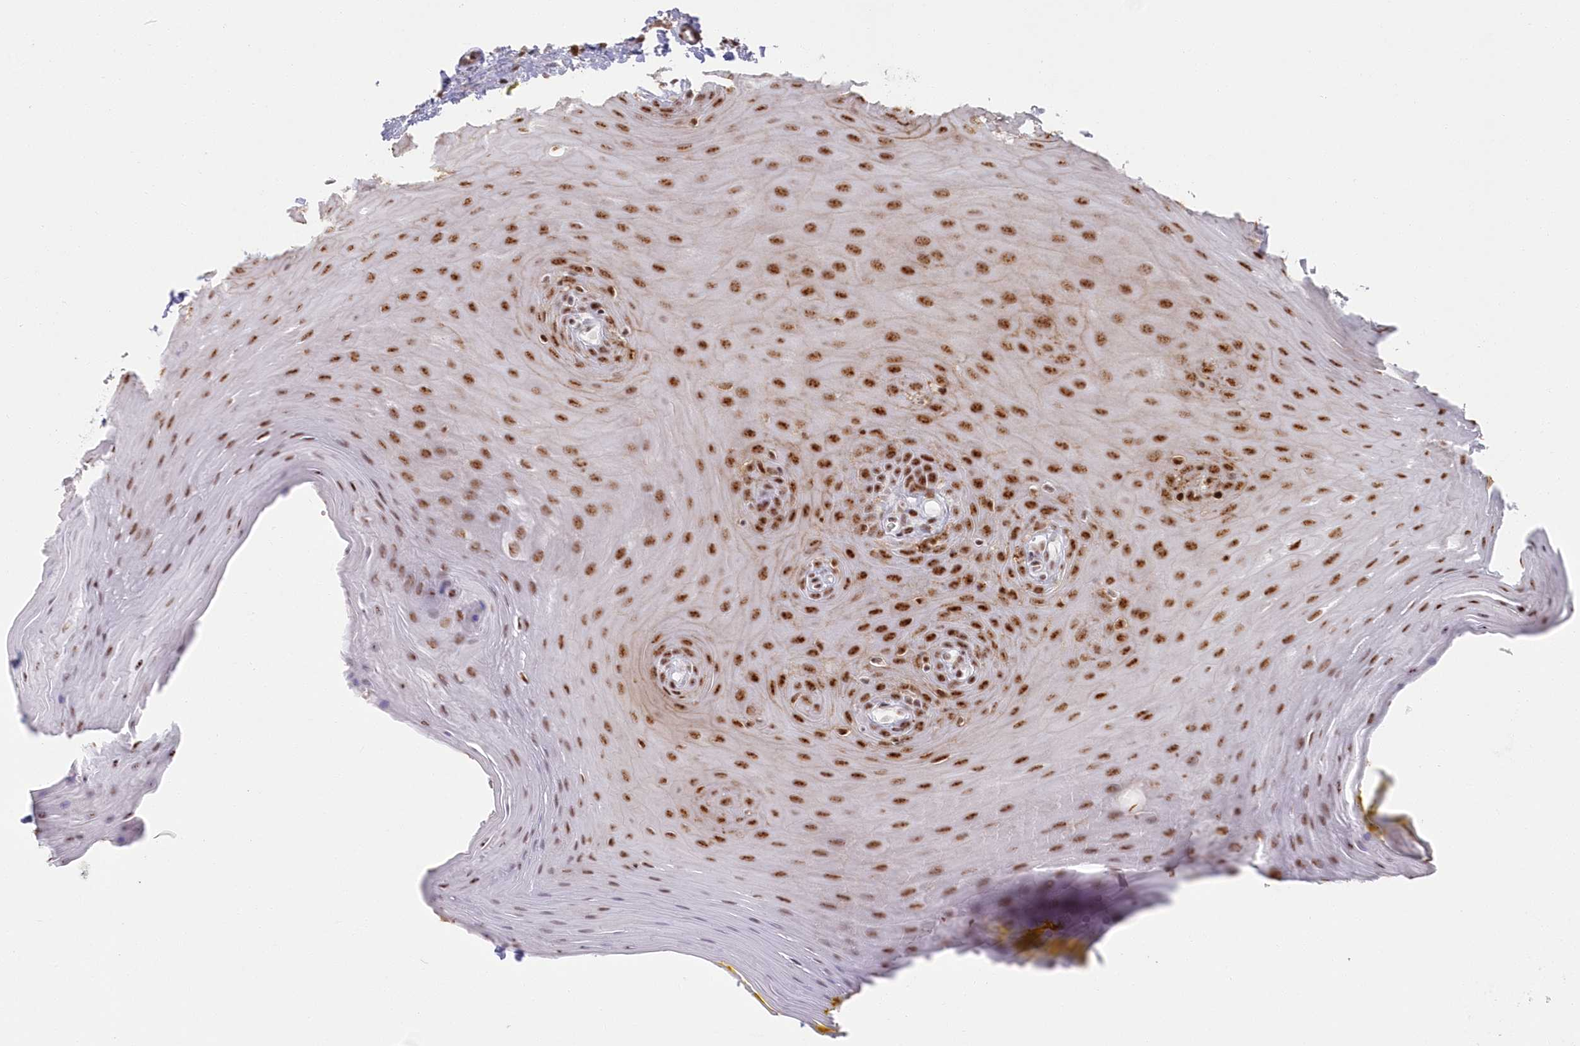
{"staining": {"intensity": "moderate", "quantity": ">75%", "location": "nuclear"}, "tissue": "oral mucosa", "cell_type": "Squamous epithelial cells", "image_type": "normal", "snomed": [{"axis": "morphology", "description": "Normal tissue, NOS"}, {"axis": "morphology", "description": "Squamous cell carcinoma, NOS"}, {"axis": "topography", "description": "Skeletal muscle"}, {"axis": "topography", "description": "Oral tissue"}, {"axis": "topography", "description": "Salivary gland"}, {"axis": "topography", "description": "Head-Neck"}], "caption": "Protein positivity by immunohistochemistry reveals moderate nuclear positivity in approximately >75% of squamous epithelial cells in benign oral mucosa.", "gene": "DDX46", "patient": {"sex": "male", "age": 54}}